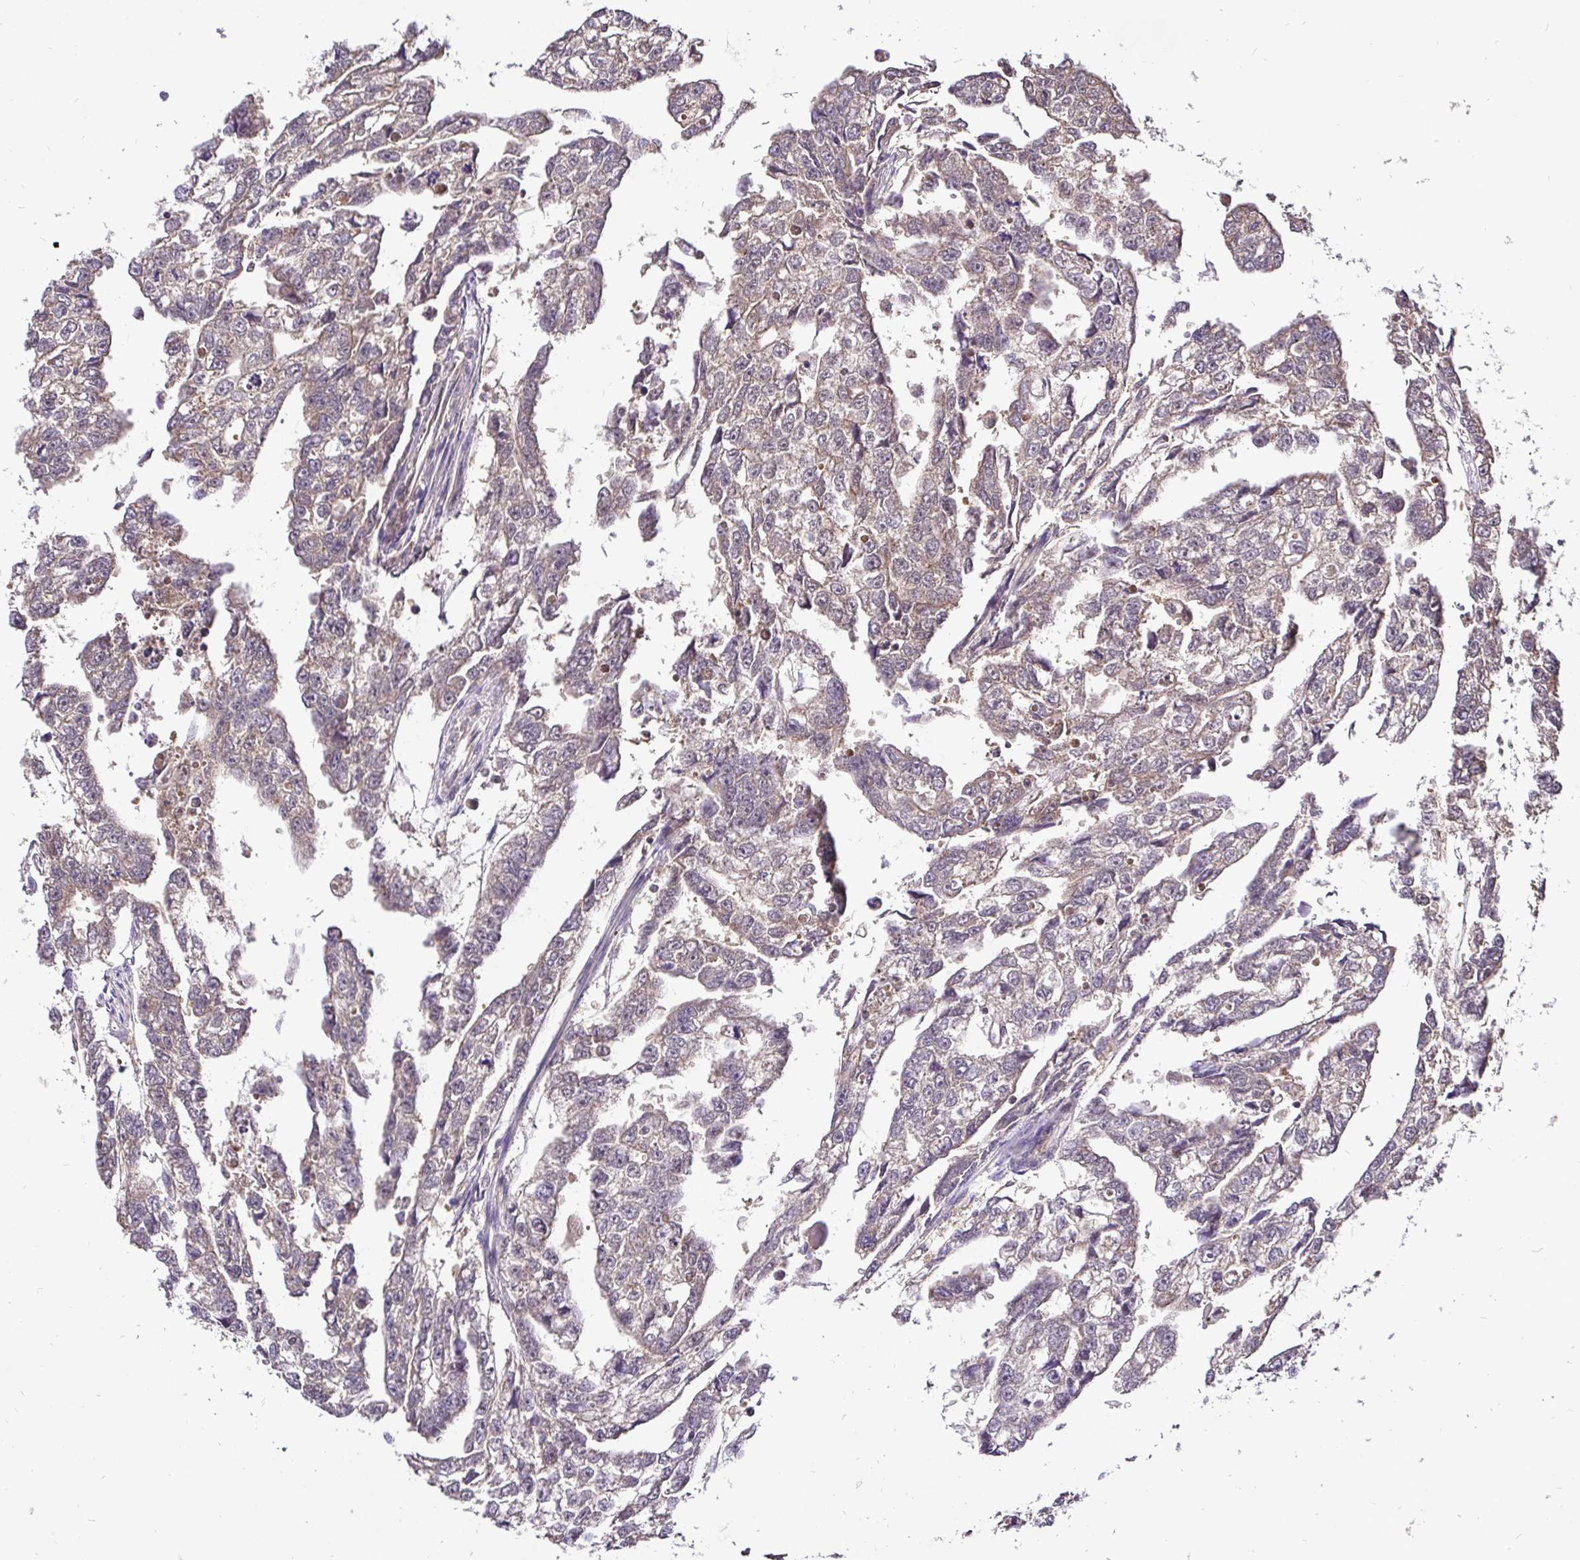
{"staining": {"intensity": "weak", "quantity": "25%-75%", "location": "cytoplasmic/membranous"}, "tissue": "testis cancer", "cell_type": "Tumor cells", "image_type": "cancer", "snomed": [{"axis": "morphology", "description": "Carcinoma, Embryonal, NOS"}, {"axis": "morphology", "description": "Teratoma, malignant, NOS"}, {"axis": "topography", "description": "Testis"}], "caption": "Immunohistochemistry micrograph of embryonal carcinoma (testis) stained for a protein (brown), which reveals low levels of weak cytoplasmic/membranous staining in about 25%-75% of tumor cells.", "gene": "UBE2M", "patient": {"sex": "male", "age": 44}}